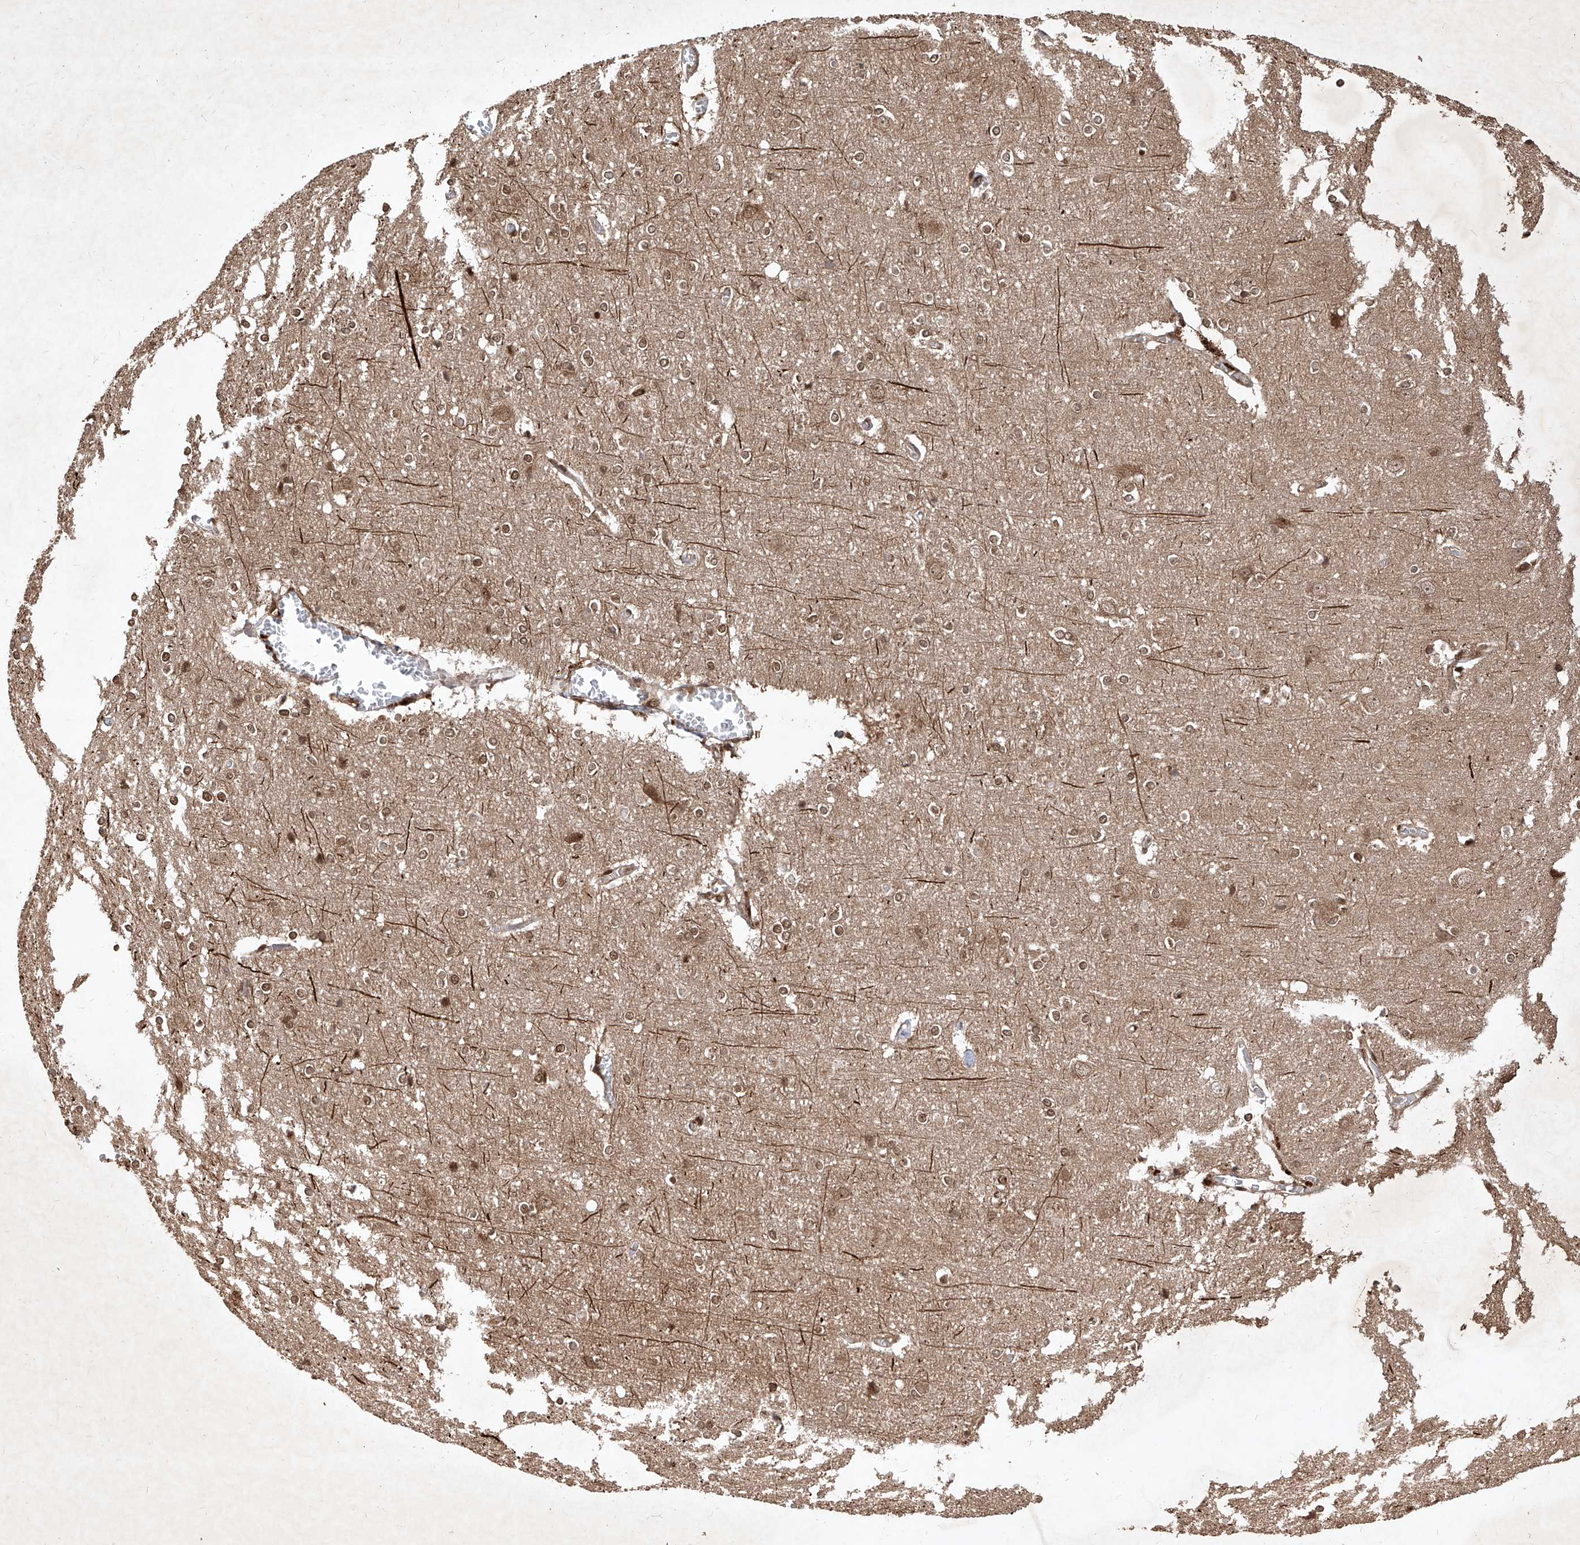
{"staining": {"intensity": "moderate", "quantity": ">75%", "location": "cytoplasmic/membranous,nuclear"}, "tissue": "cerebral cortex", "cell_type": "Endothelial cells", "image_type": "normal", "snomed": [{"axis": "morphology", "description": "Normal tissue, NOS"}, {"axis": "topography", "description": "Cerebral cortex"}], "caption": "An image of cerebral cortex stained for a protein exhibits moderate cytoplasmic/membranous,nuclear brown staining in endothelial cells.", "gene": "MAGED2", "patient": {"sex": "male", "age": 54}}